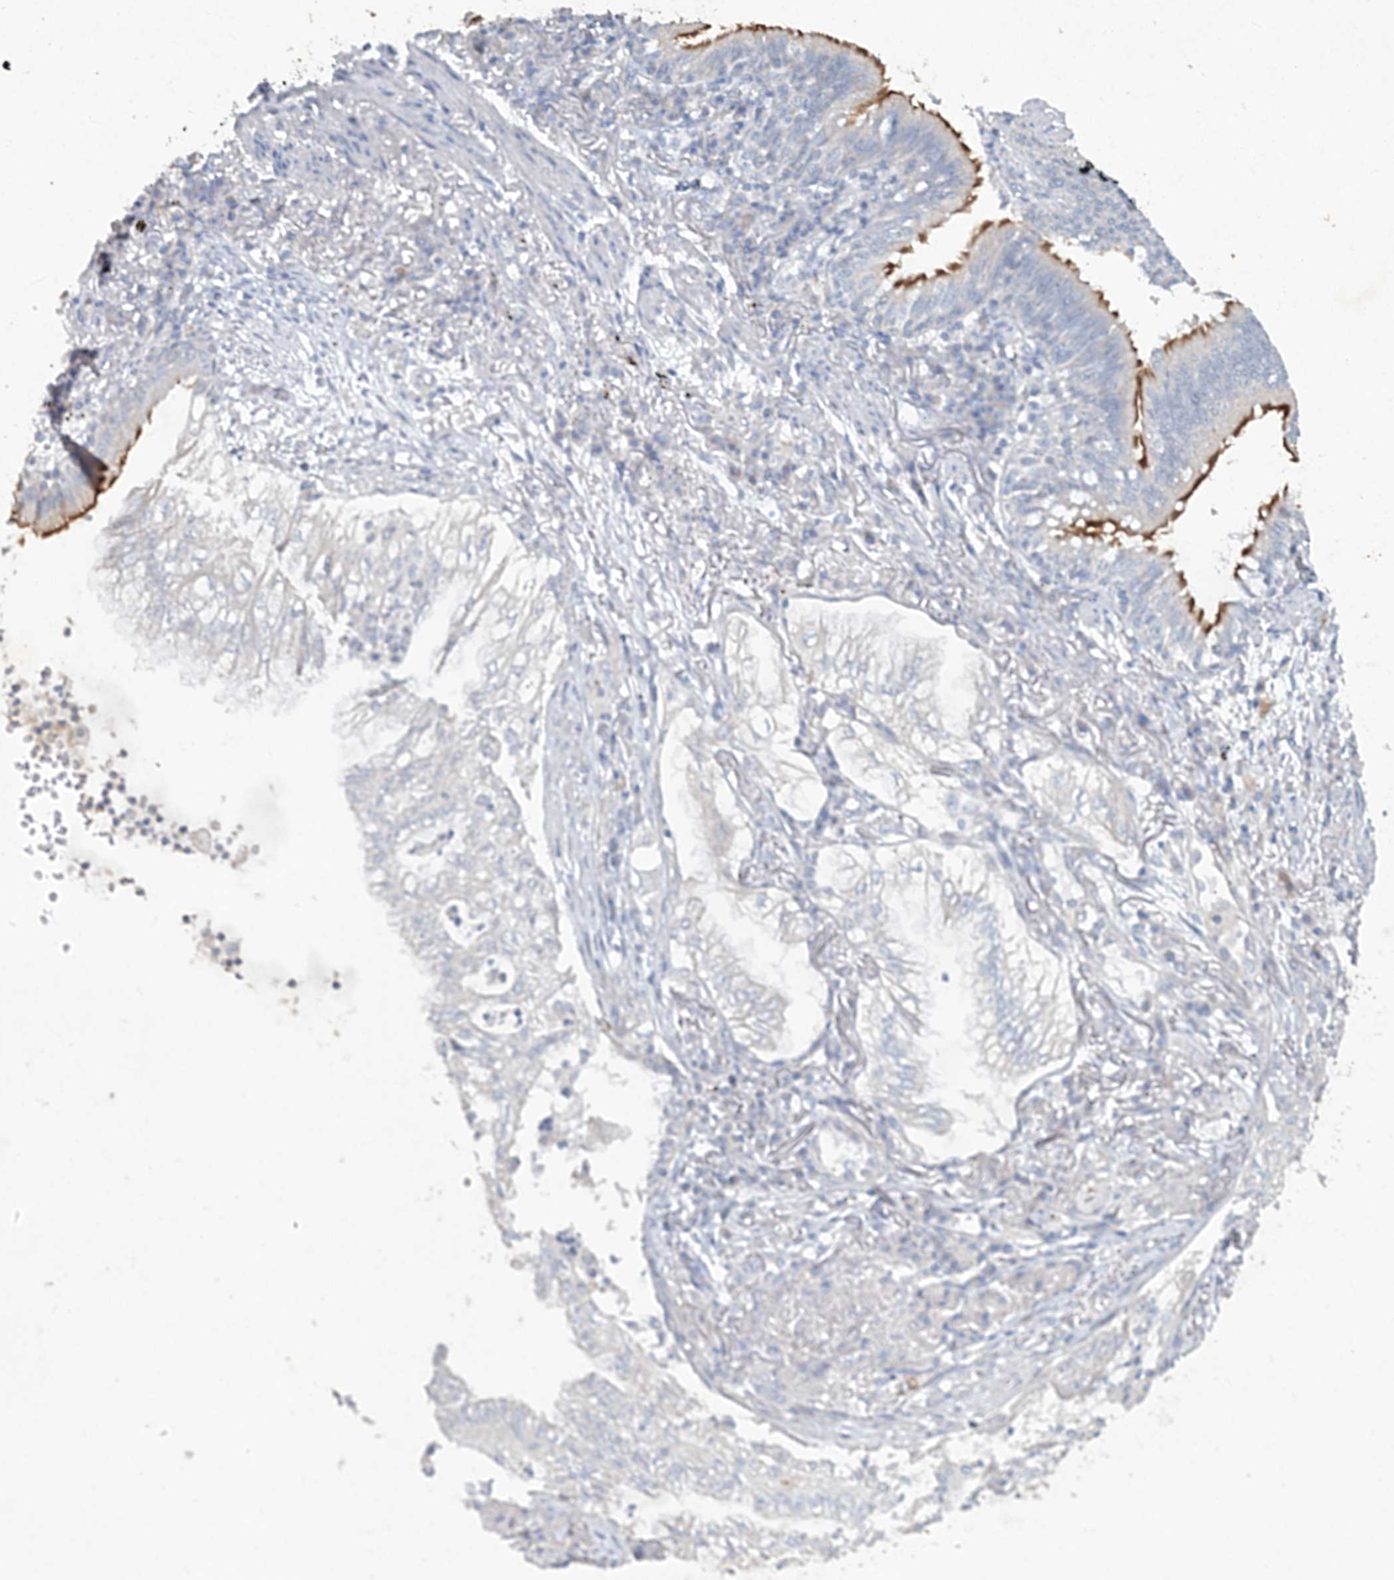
{"staining": {"intensity": "negative", "quantity": "none", "location": "none"}, "tissue": "lung cancer", "cell_type": "Tumor cells", "image_type": "cancer", "snomed": [{"axis": "morphology", "description": "Adenocarcinoma, NOS"}, {"axis": "topography", "description": "Lung"}], "caption": "The histopathology image demonstrates no significant staining in tumor cells of lung cancer.", "gene": "DNAH5", "patient": {"sex": "female", "age": 70}}